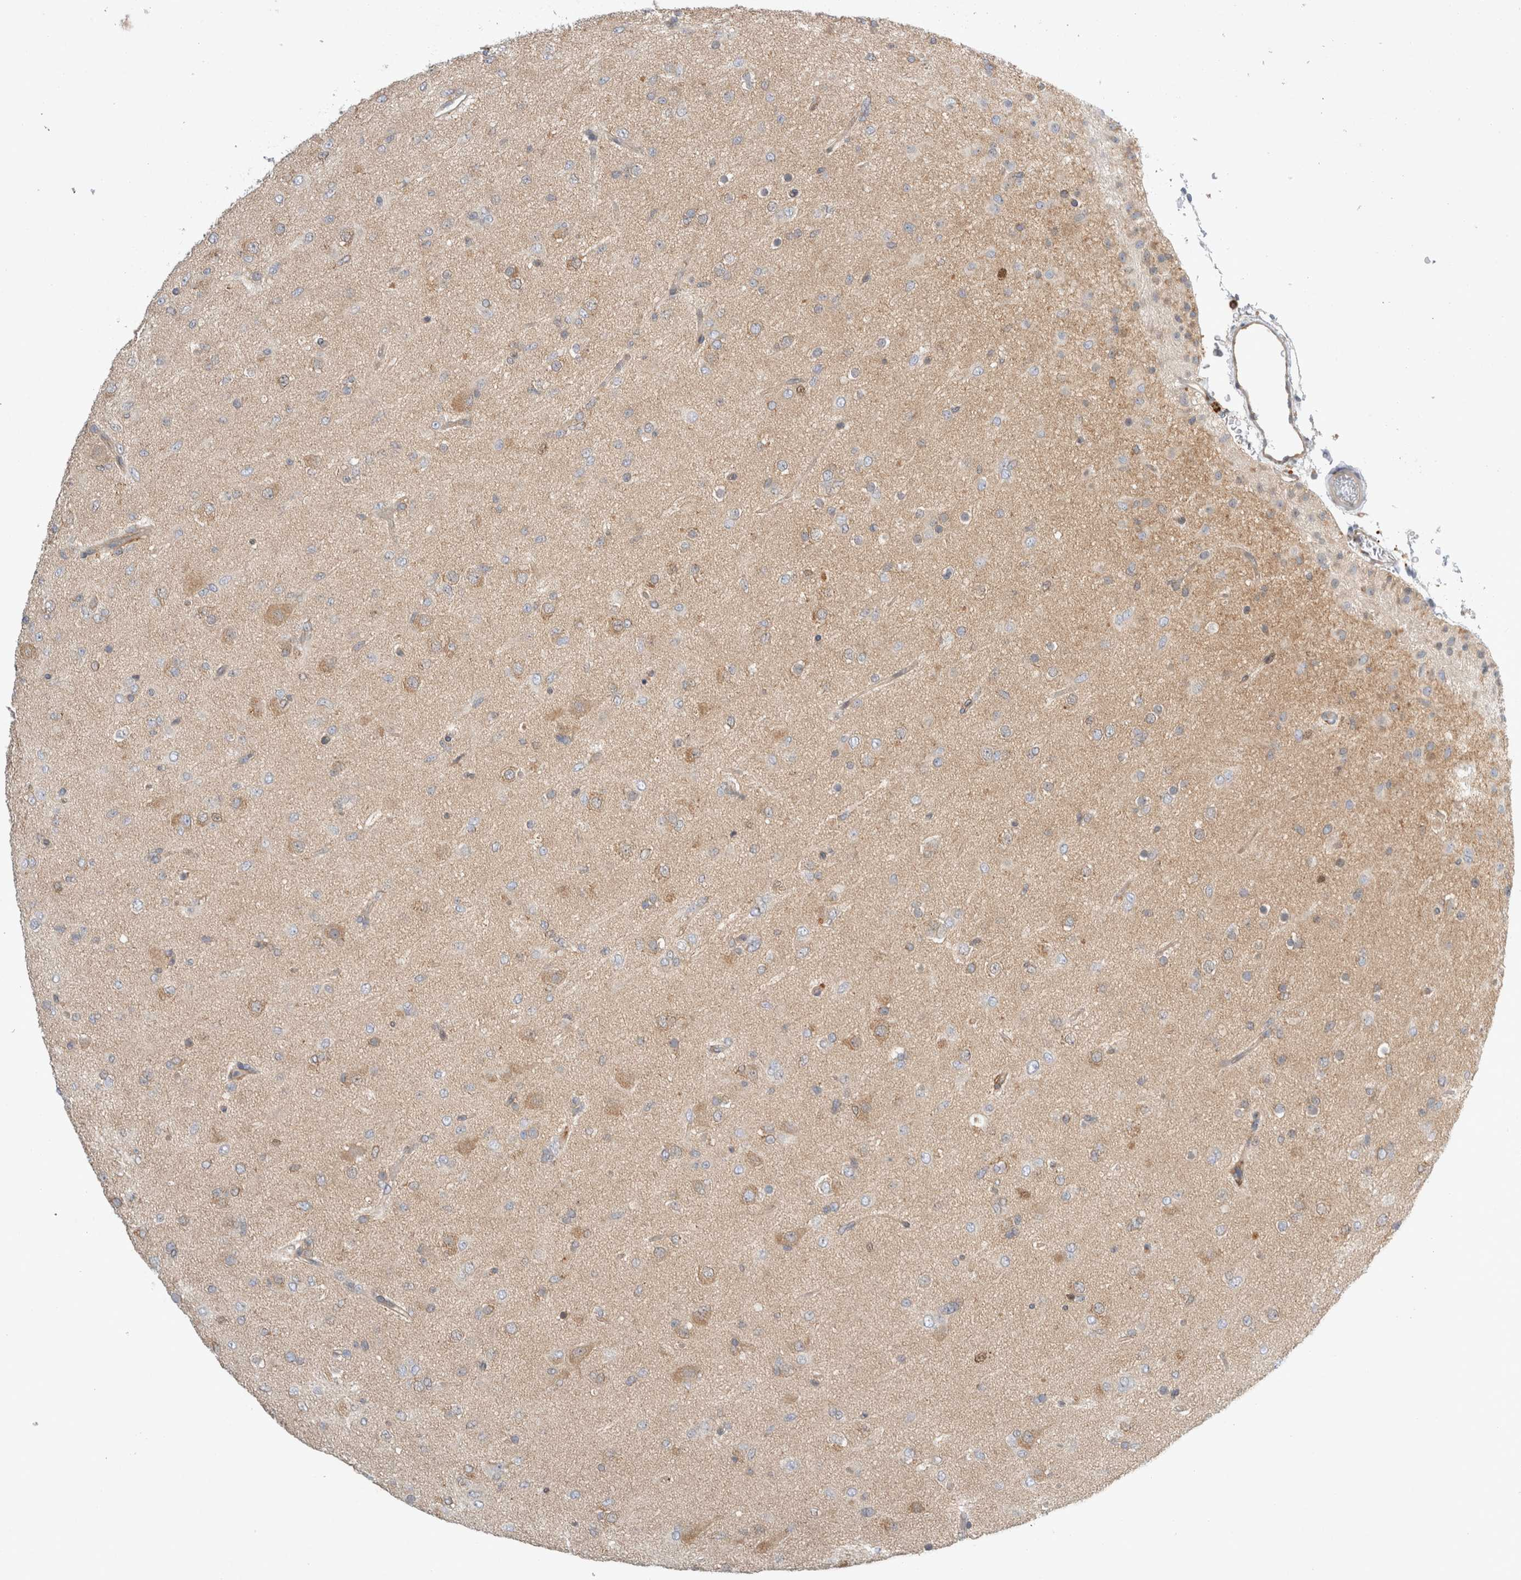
{"staining": {"intensity": "weak", "quantity": "25%-75%", "location": "cytoplasmic/membranous"}, "tissue": "glioma", "cell_type": "Tumor cells", "image_type": "cancer", "snomed": [{"axis": "morphology", "description": "Glioma, malignant, Low grade"}, {"axis": "topography", "description": "Brain"}], "caption": "About 25%-75% of tumor cells in human low-grade glioma (malignant) reveal weak cytoplasmic/membranous protein positivity as visualized by brown immunohistochemical staining.", "gene": "CDCA7L", "patient": {"sex": "male", "age": 65}}